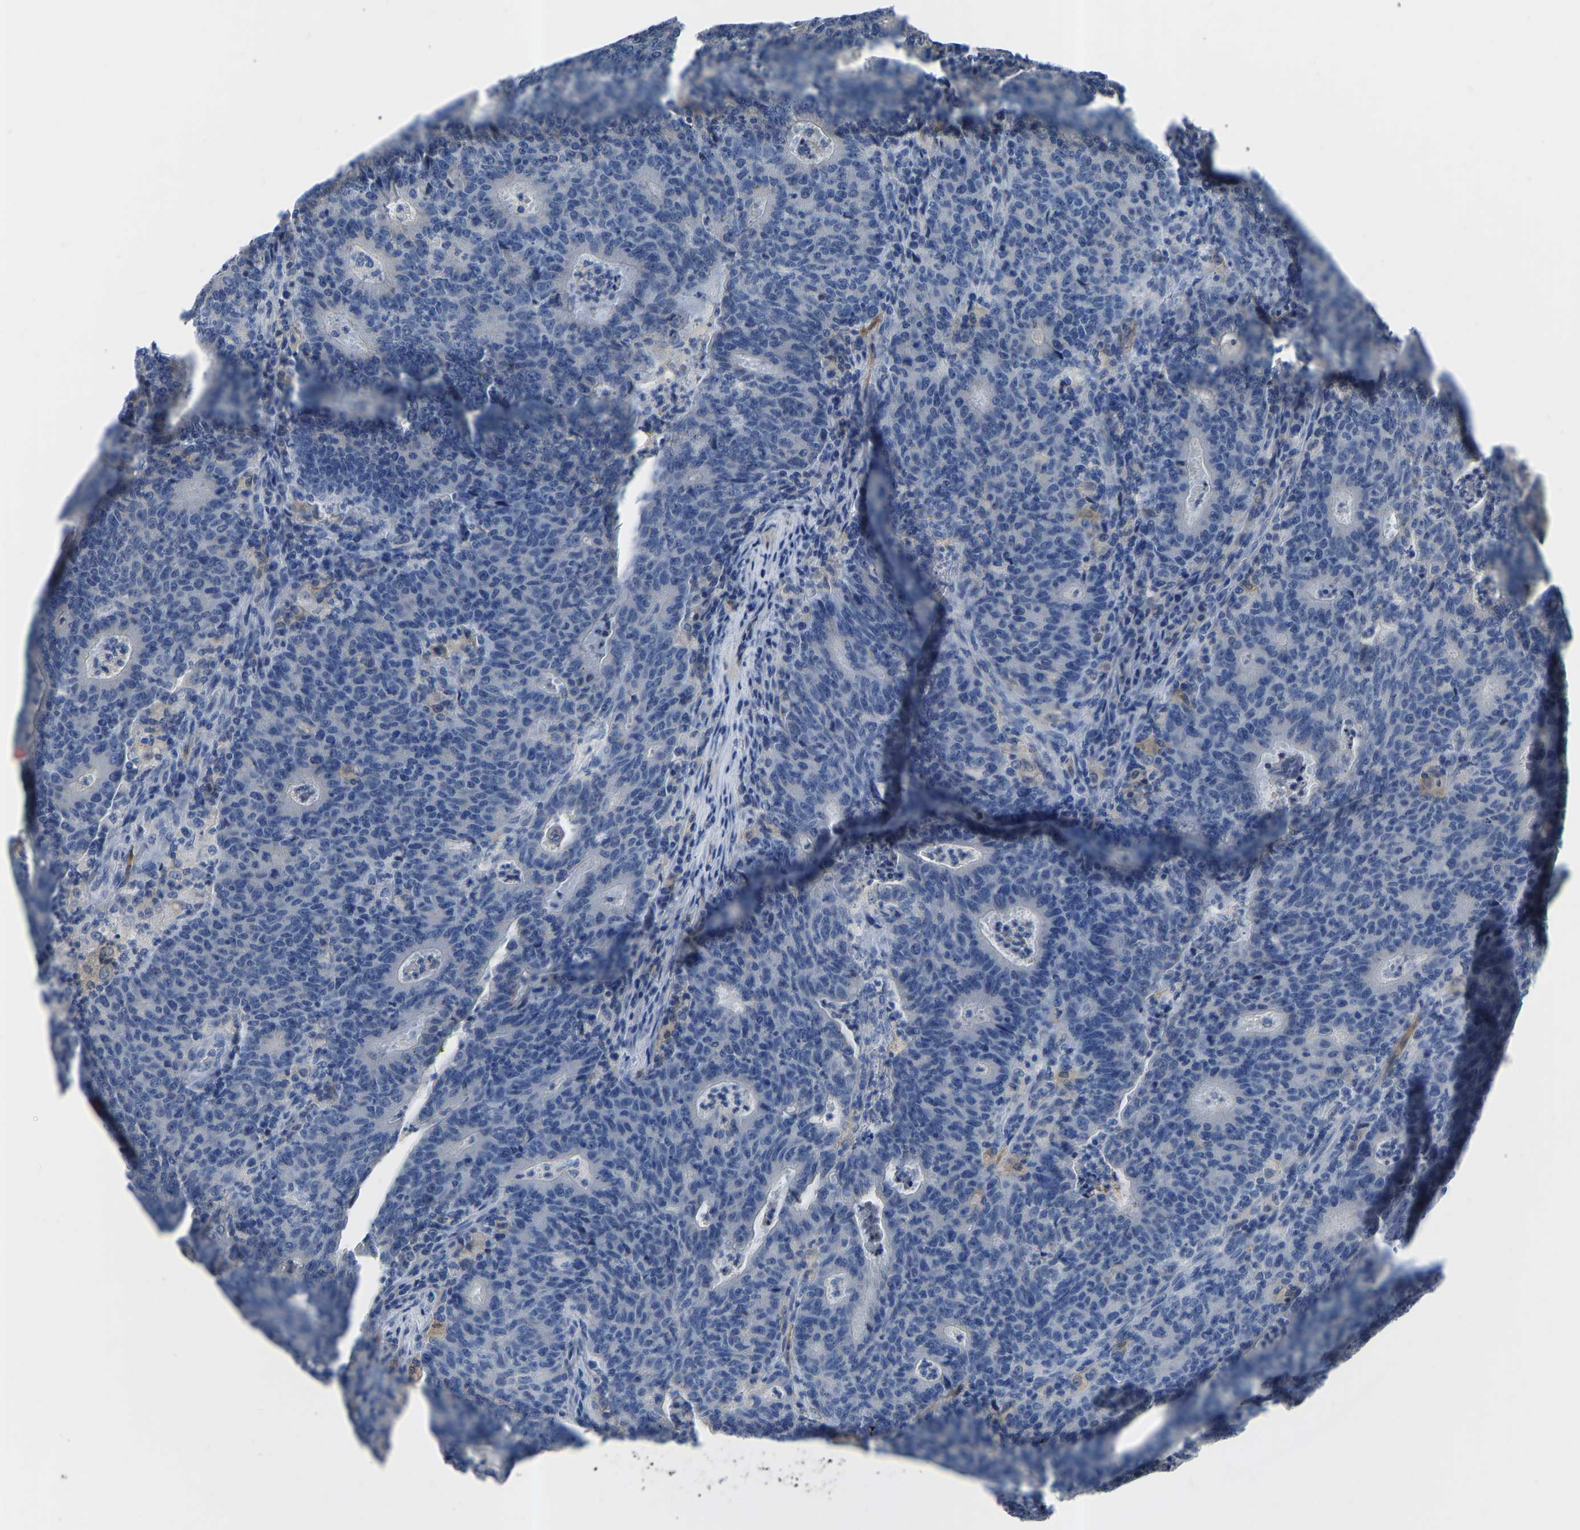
{"staining": {"intensity": "negative", "quantity": "none", "location": "none"}, "tissue": "colorectal cancer", "cell_type": "Tumor cells", "image_type": "cancer", "snomed": [{"axis": "morphology", "description": "Adenocarcinoma, NOS"}, {"axis": "topography", "description": "Colon"}], "caption": "Immunohistochemistry (IHC) histopathology image of human colorectal adenocarcinoma stained for a protein (brown), which exhibits no positivity in tumor cells.", "gene": "RBP1", "patient": {"sex": "female", "age": 75}}